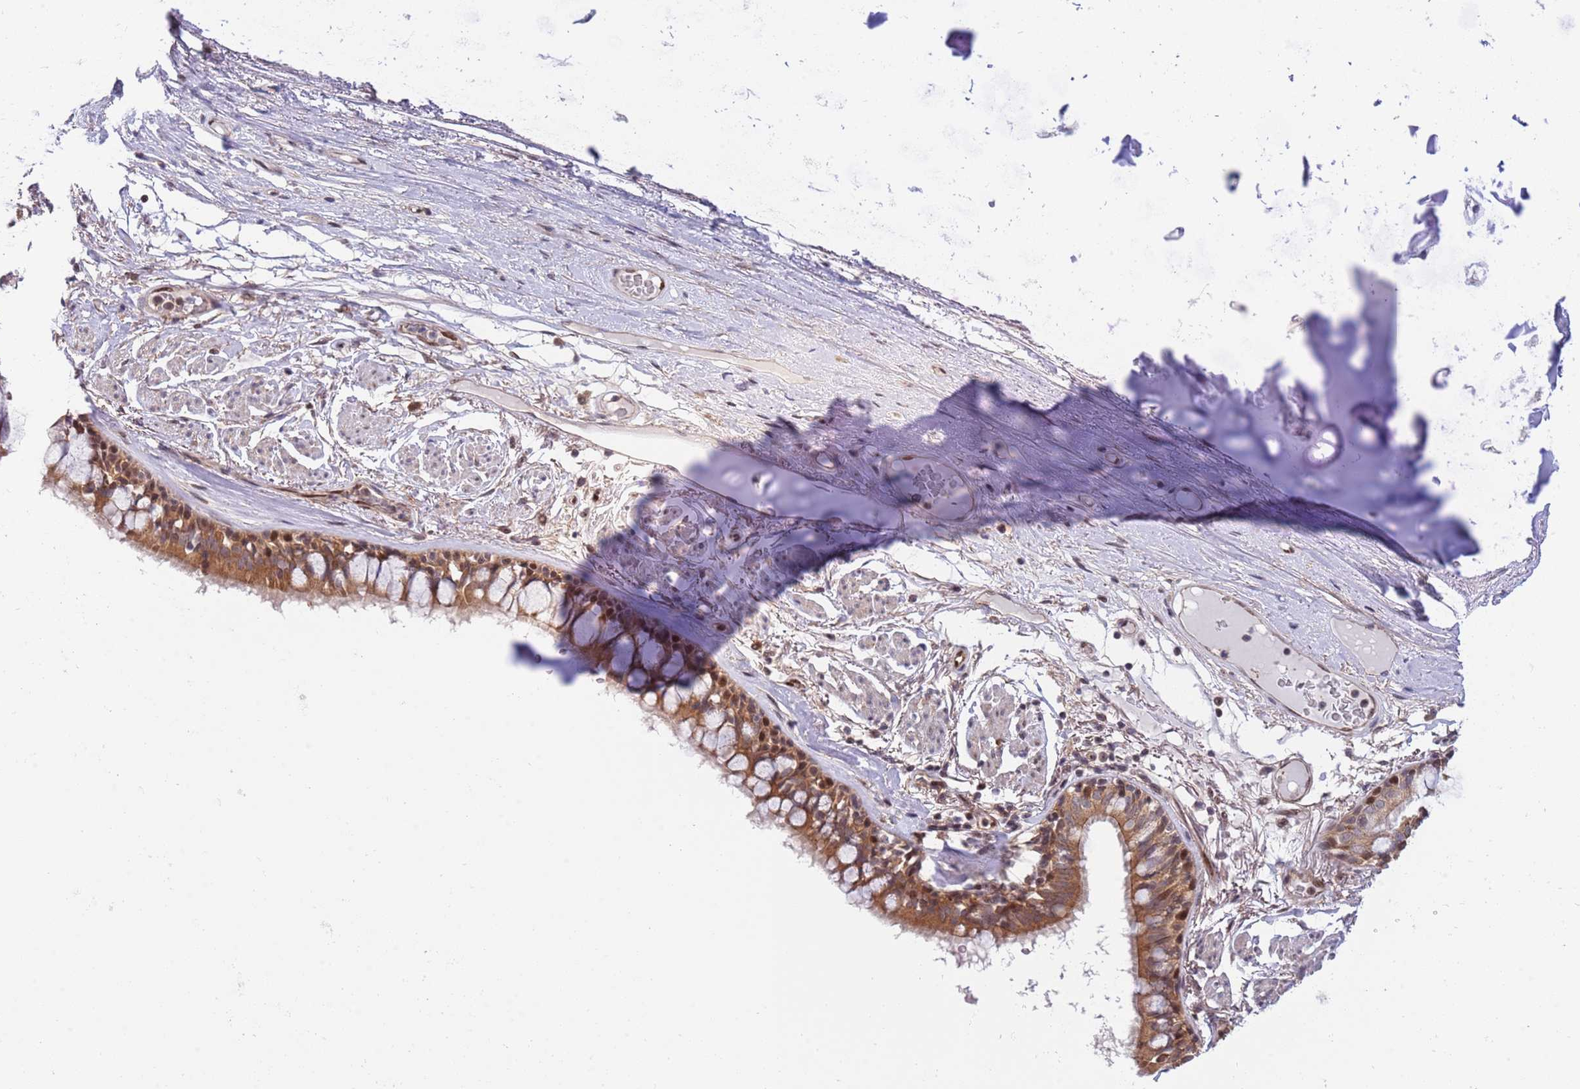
{"staining": {"intensity": "strong", "quantity": ">75%", "location": "cytoplasmic/membranous,nuclear"}, "tissue": "bronchus", "cell_type": "Respiratory epithelial cells", "image_type": "normal", "snomed": [{"axis": "morphology", "description": "Normal tissue, NOS"}, {"axis": "topography", "description": "Bronchus"}], "caption": "This is an image of immunohistochemistry staining of benign bronchus, which shows strong expression in the cytoplasmic/membranous,nuclear of respiratory epithelial cells.", "gene": "TBX10", "patient": {"sex": "male", "age": 70}}